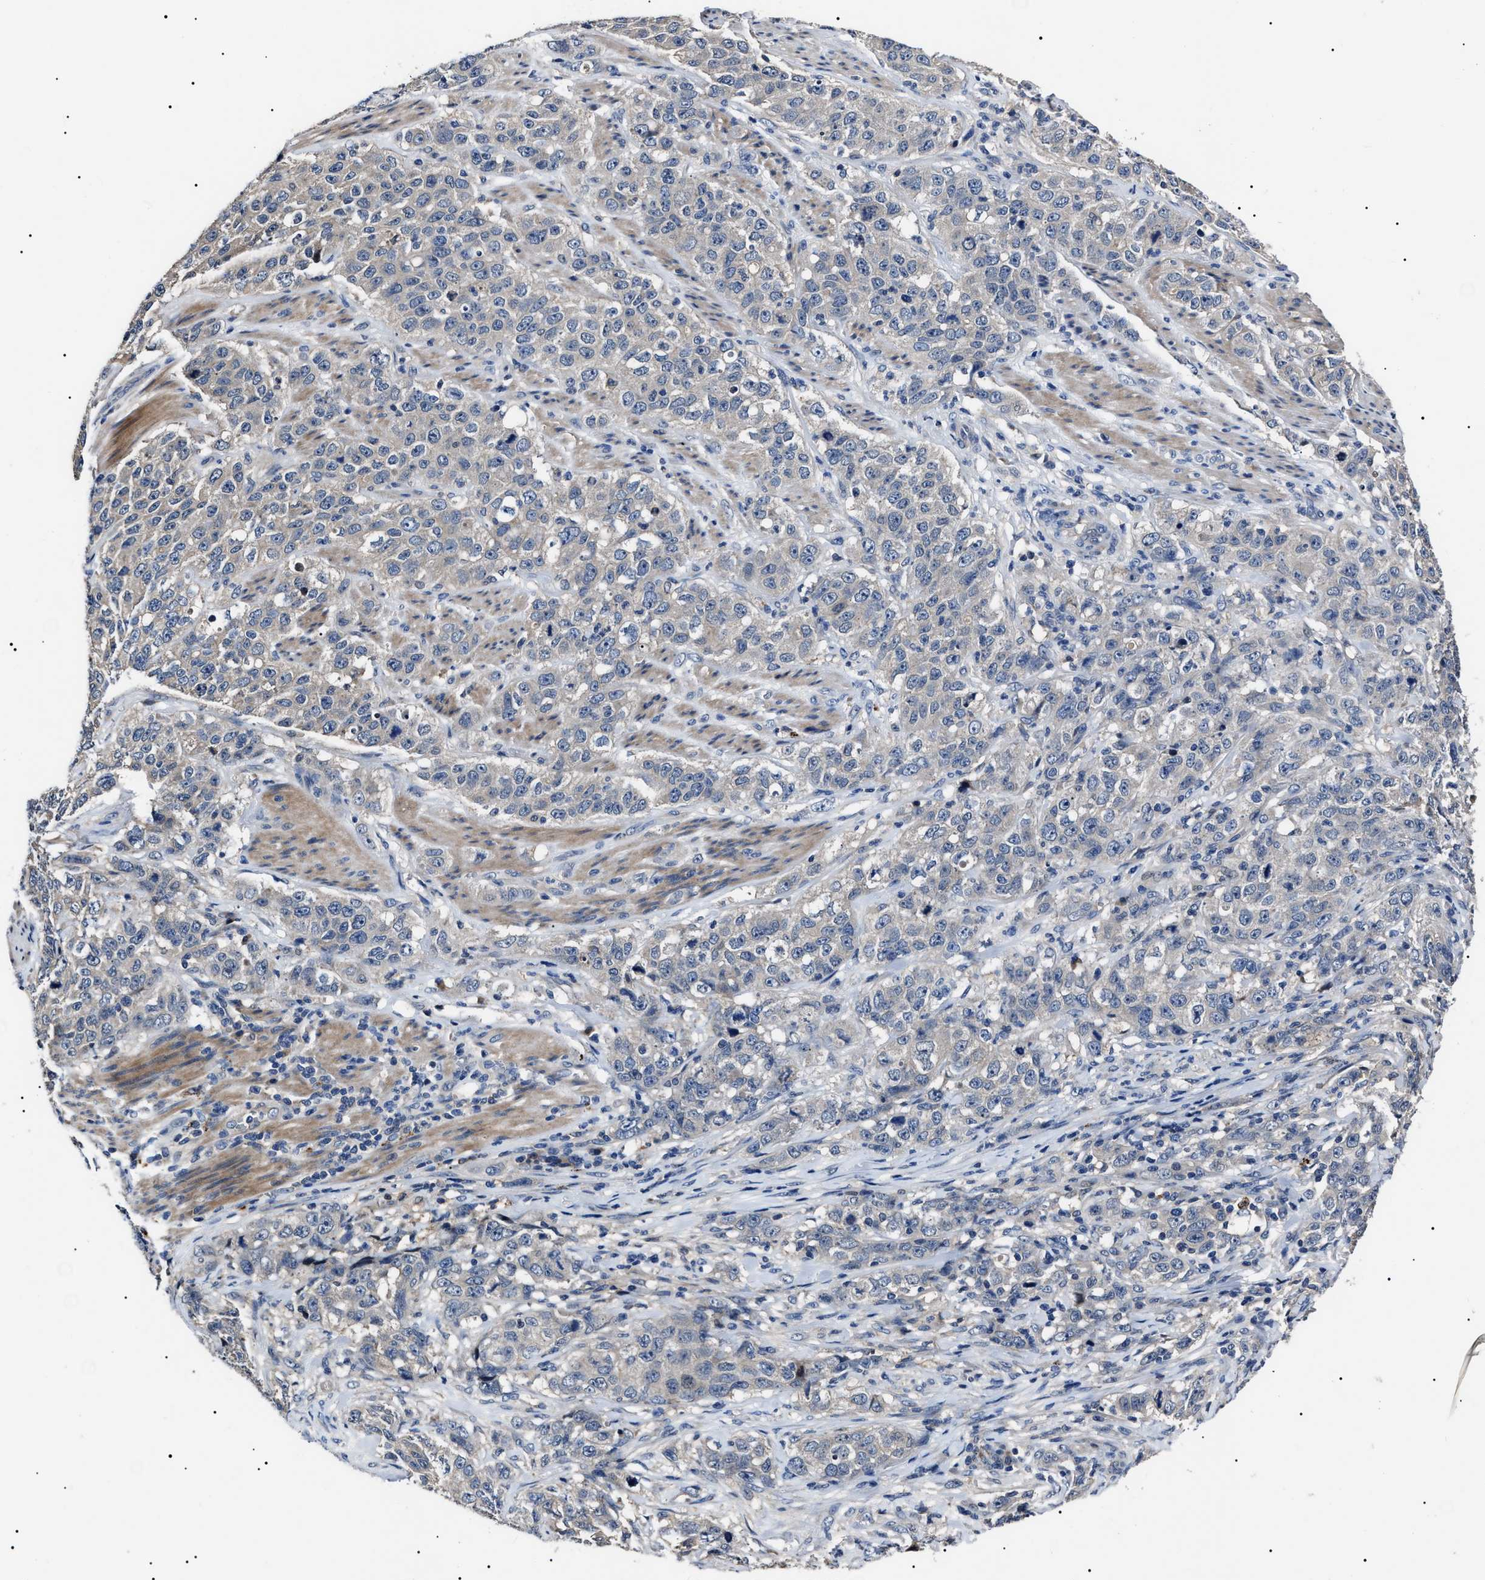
{"staining": {"intensity": "negative", "quantity": "none", "location": "none"}, "tissue": "stomach cancer", "cell_type": "Tumor cells", "image_type": "cancer", "snomed": [{"axis": "morphology", "description": "Adenocarcinoma, NOS"}, {"axis": "topography", "description": "Stomach"}], "caption": "Histopathology image shows no protein expression in tumor cells of stomach cancer (adenocarcinoma) tissue.", "gene": "IFT81", "patient": {"sex": "male", "age": 48}}